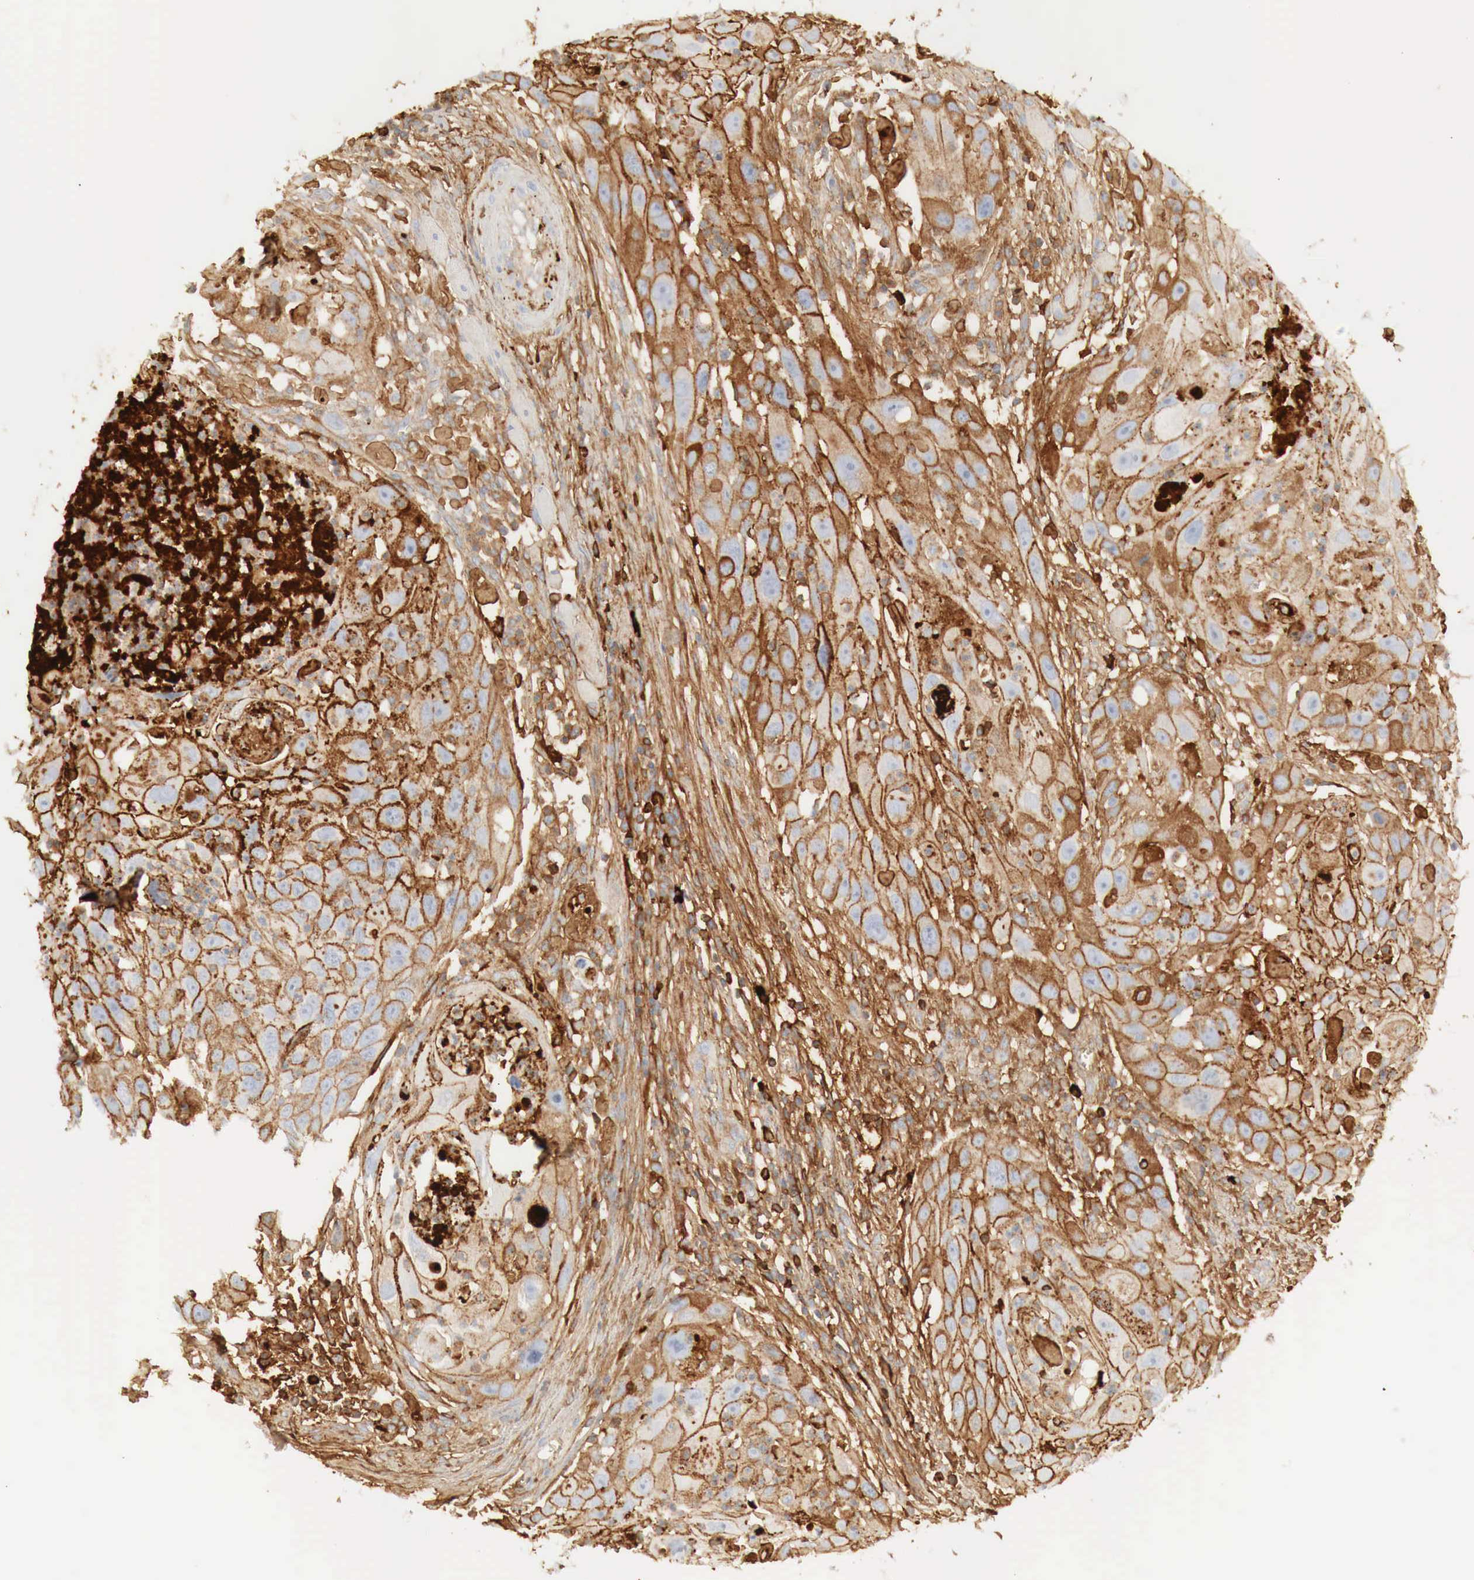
{"staining": {"intensity": "moderate", "quantity": ">75%", "location": "cytoplasmic/membranous"}, "tissue": "head and neck cancer", "cell_type": "Tumor cells", "image_type": "cancer", "snomed": [{"axis": "morphology", "description": "Squamous cell carcinoma, NOS"}, {"axis": "topography", "description": "Head-Neck"}], "caption": "Protein analysis of head and neck cancer (squamous cell carcinoma) tissue displays moderate cytoplasmic/membranous expression in about >75% of tumor cells. Using DAB (3,3'-diaminobenzidine) (brown) and hematoxylin (blue) stains, captured at high magnification using brightfield microscopy.", "gene": "IGLC3", "patient": {"sex": "male", "age": 64}}